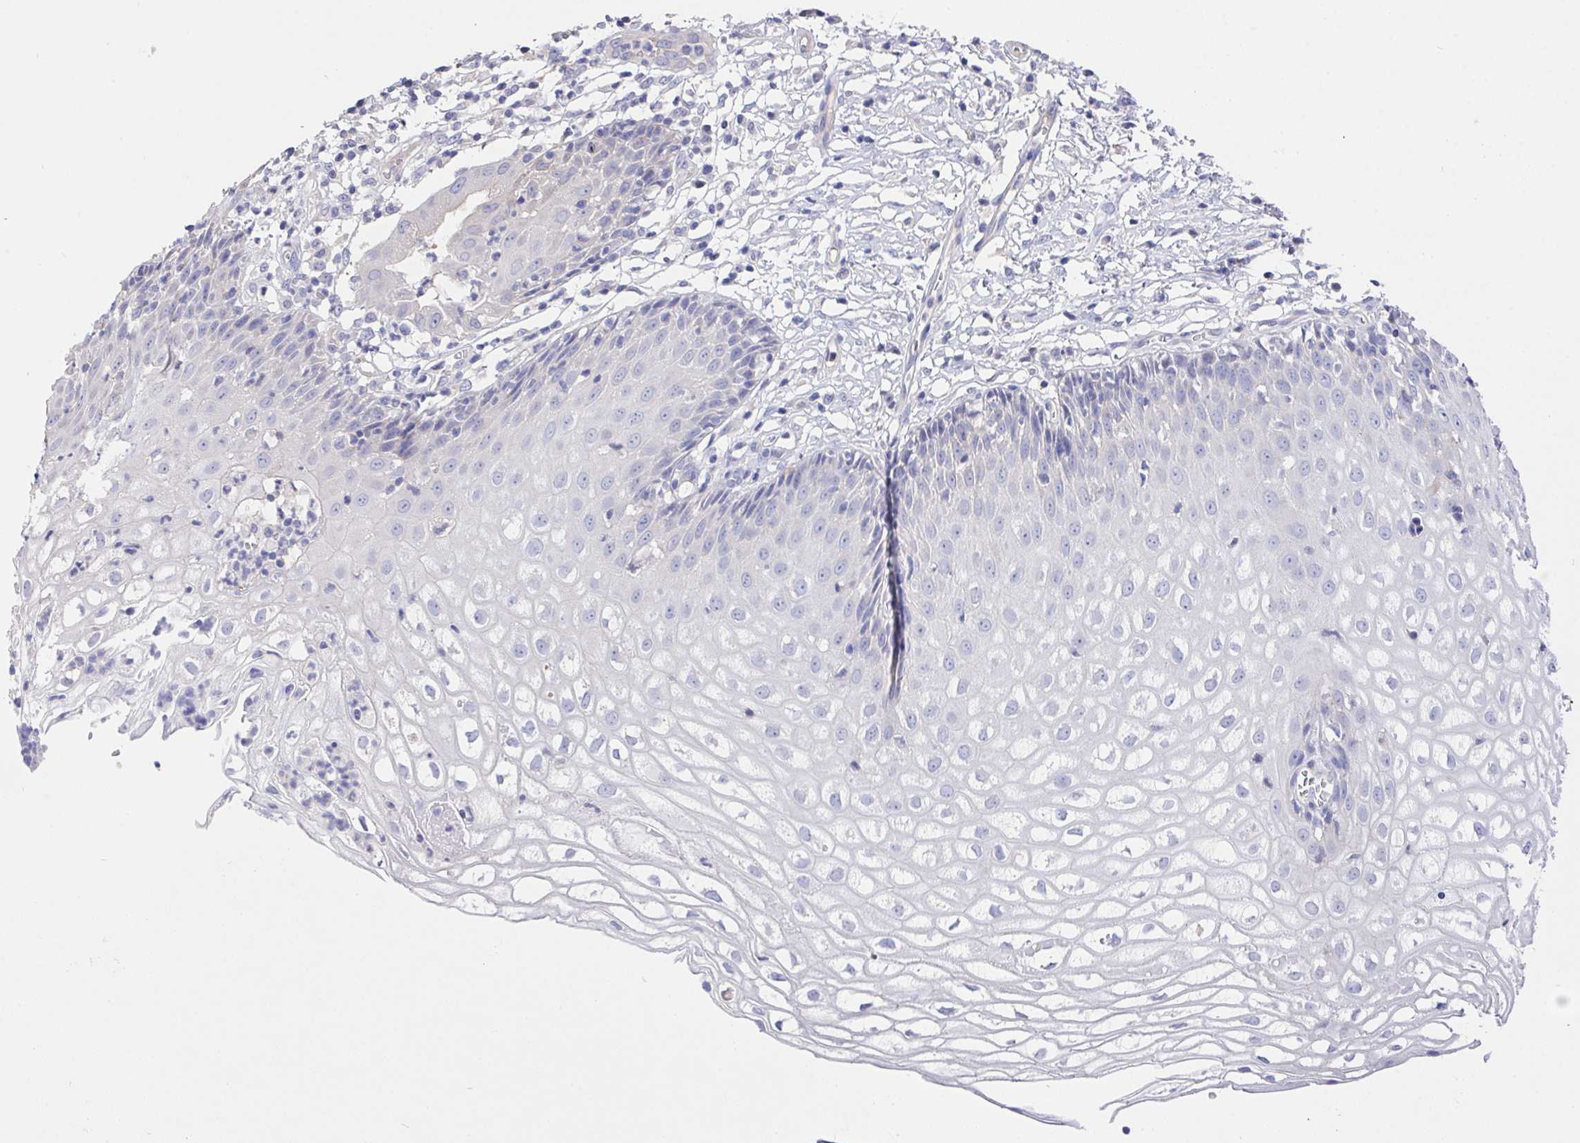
{"staining": {"intensity": "negative", "quantity": "none", "location": "none"}, "tissue": "cervix", "cell_type": "Glandular cells", "image_type": "normal", "snomed": [{"axis": "morphology", "description": "Normal tissue, NOS"}, {"axis": "topography", "description": "Cervix"}], "caption": "Glandular cells are negative for brown protein staining in normal cervix. Nuclei are stained in blue.", "gene": "PRG3", "patient": {"sex": "female", "age": 36}}